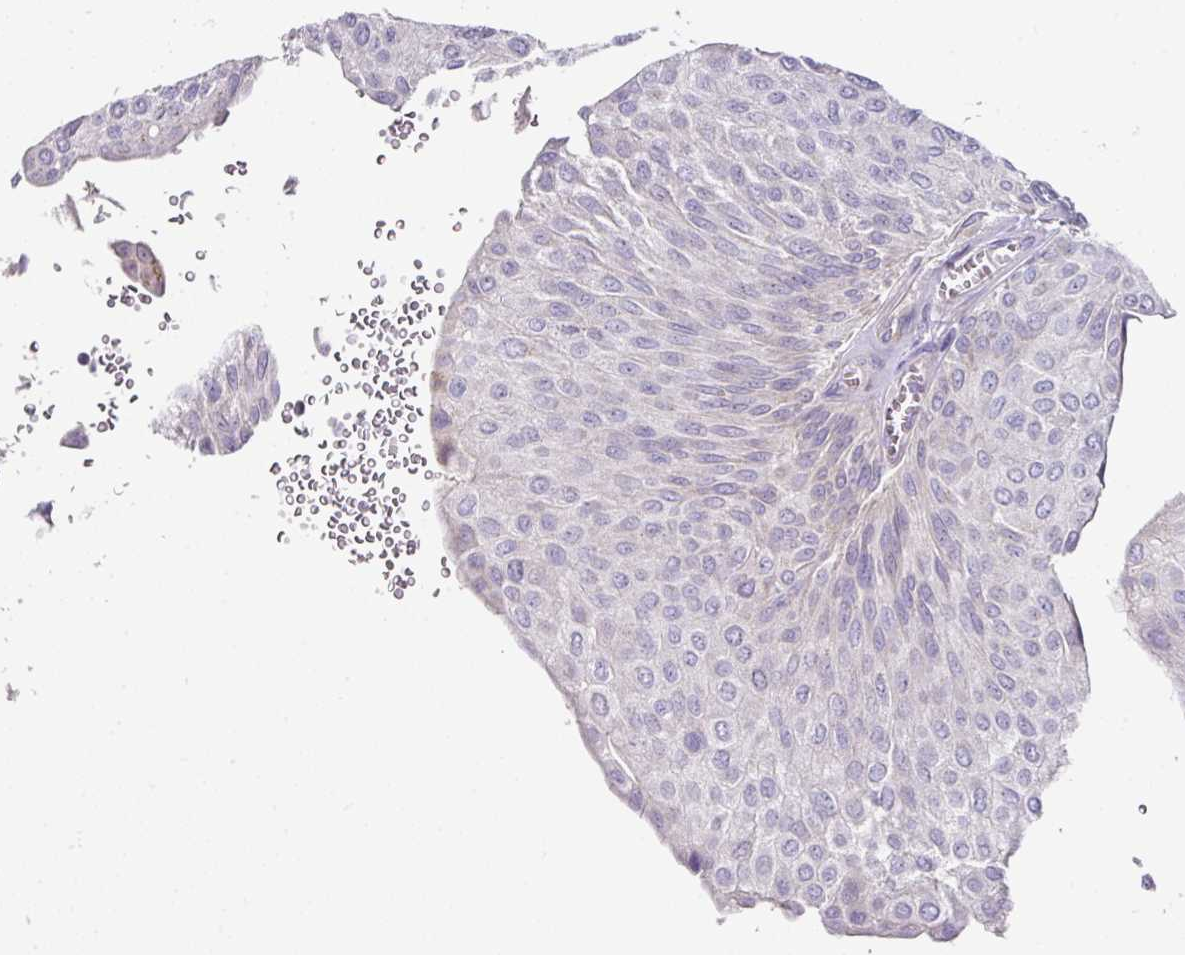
{"staining": {"intensity": "negative", "quantity": "none", "location": "none"}, "tissue": "urothelial cancer", "cell_type": "Tumor cells", "image_type": "cancer", "snomed": [{"axis": "morphology", "description": "Urothelial carcinoma, NOS"}, {"axis": "topography", "description": "Urinary bladder"}], "caption": "A photomicrograph of human urothelial cancer is negative for staining in tumor cells.", "gene": "TARM1", "patient": {"sex": "male", "age": 67}}